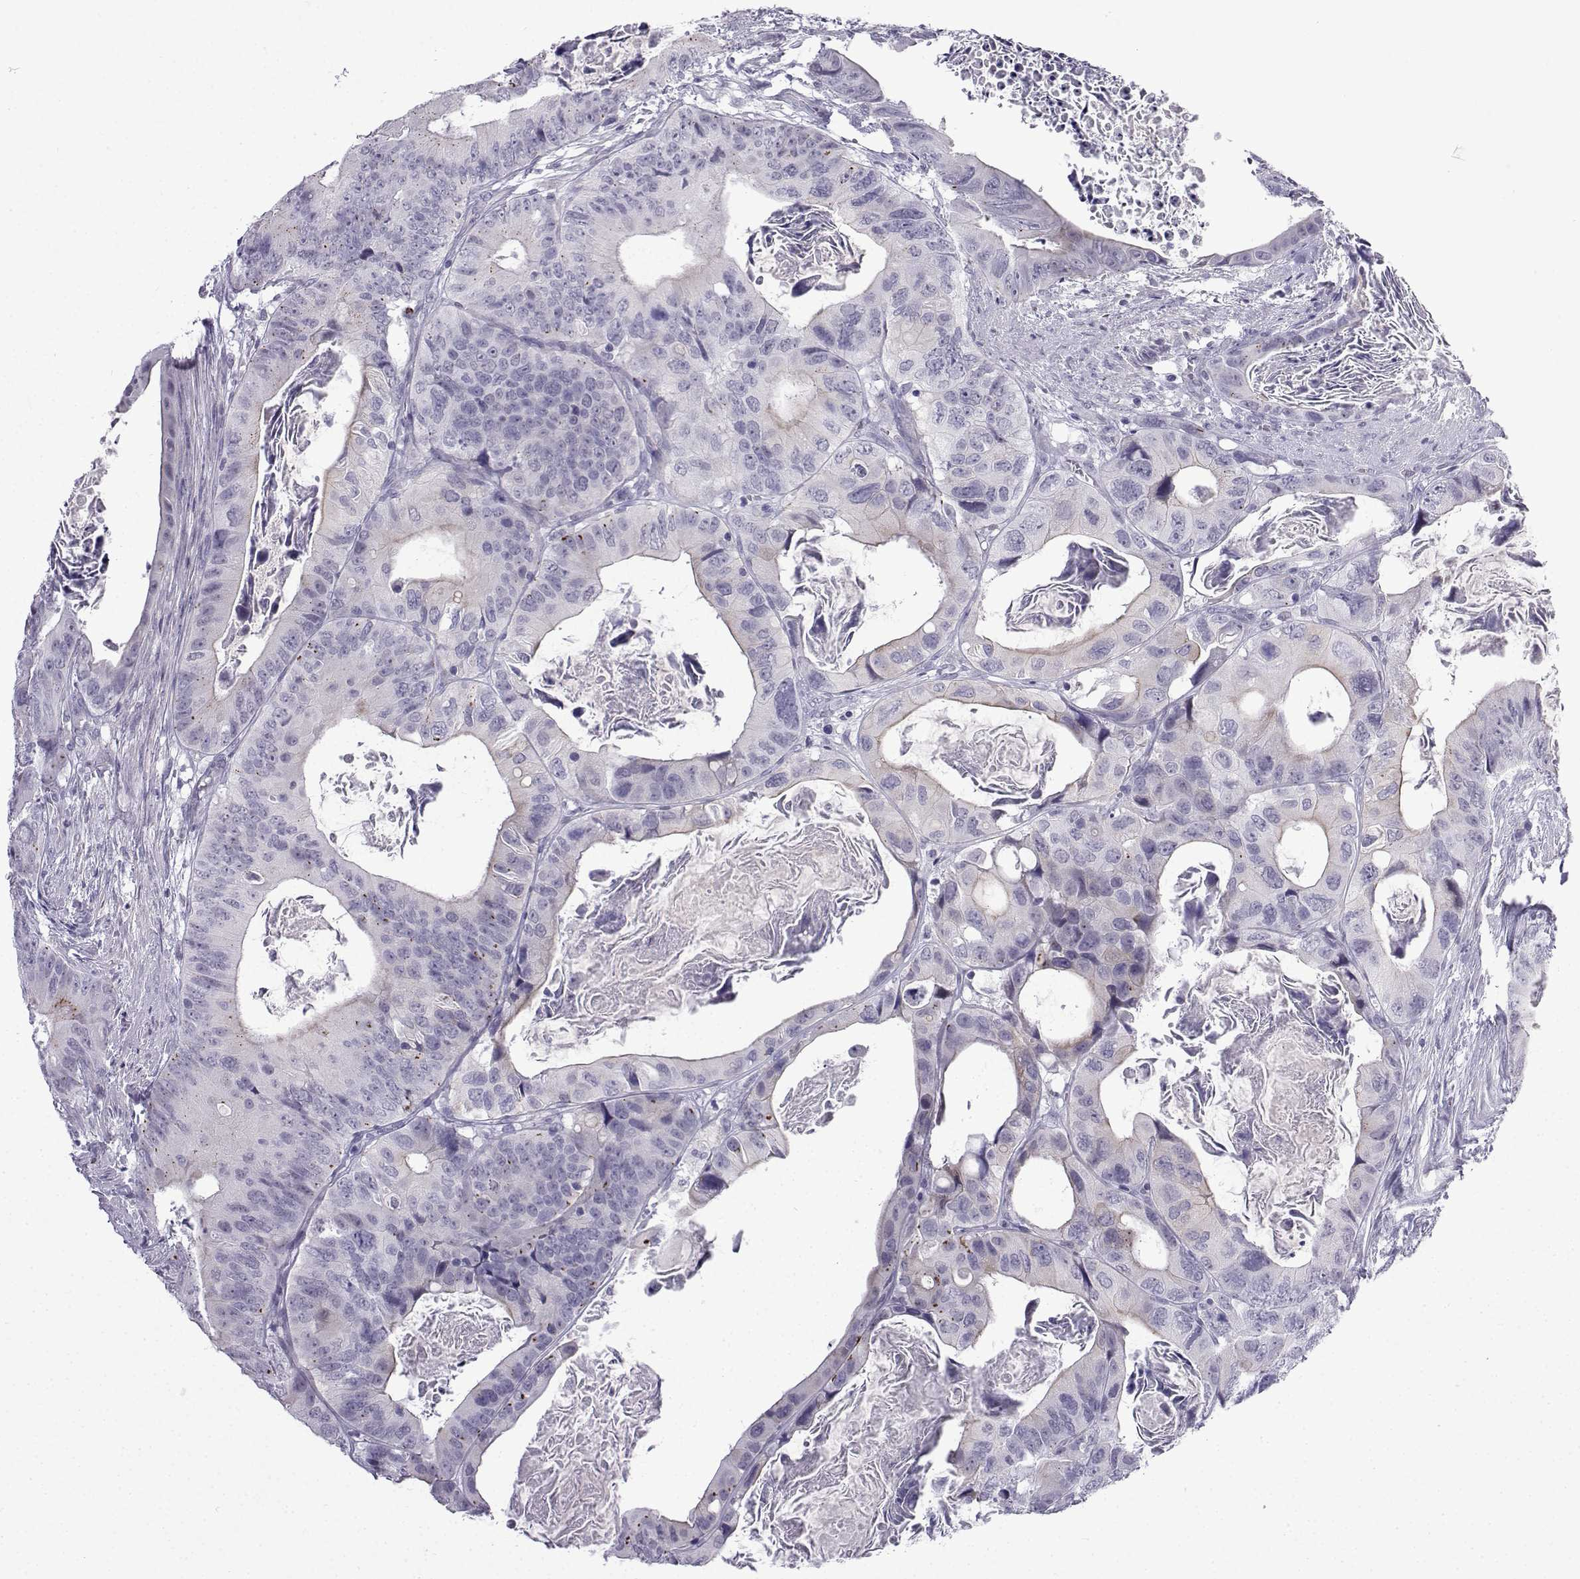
{"staining": {"intensity": "negative", "quantity": "none", "location": "none"}, "tissue": "colorectal cancer", "cell_type": "Tumor cells", "image_type": "cancer", "snomed": [{"axis": "morphology", "description": "Adenocarcinoma, NOS"}, {"axis": "topography", "description": "Rectum"}], "caption": "IHC micrograph of neoplastic tissue: colorectal adenocarcinoma stained with DAB exhibits no significant protein positivity in tumor cells.", "gene": "CFAP53", "patient": {"sex": "male", "age": 64}}